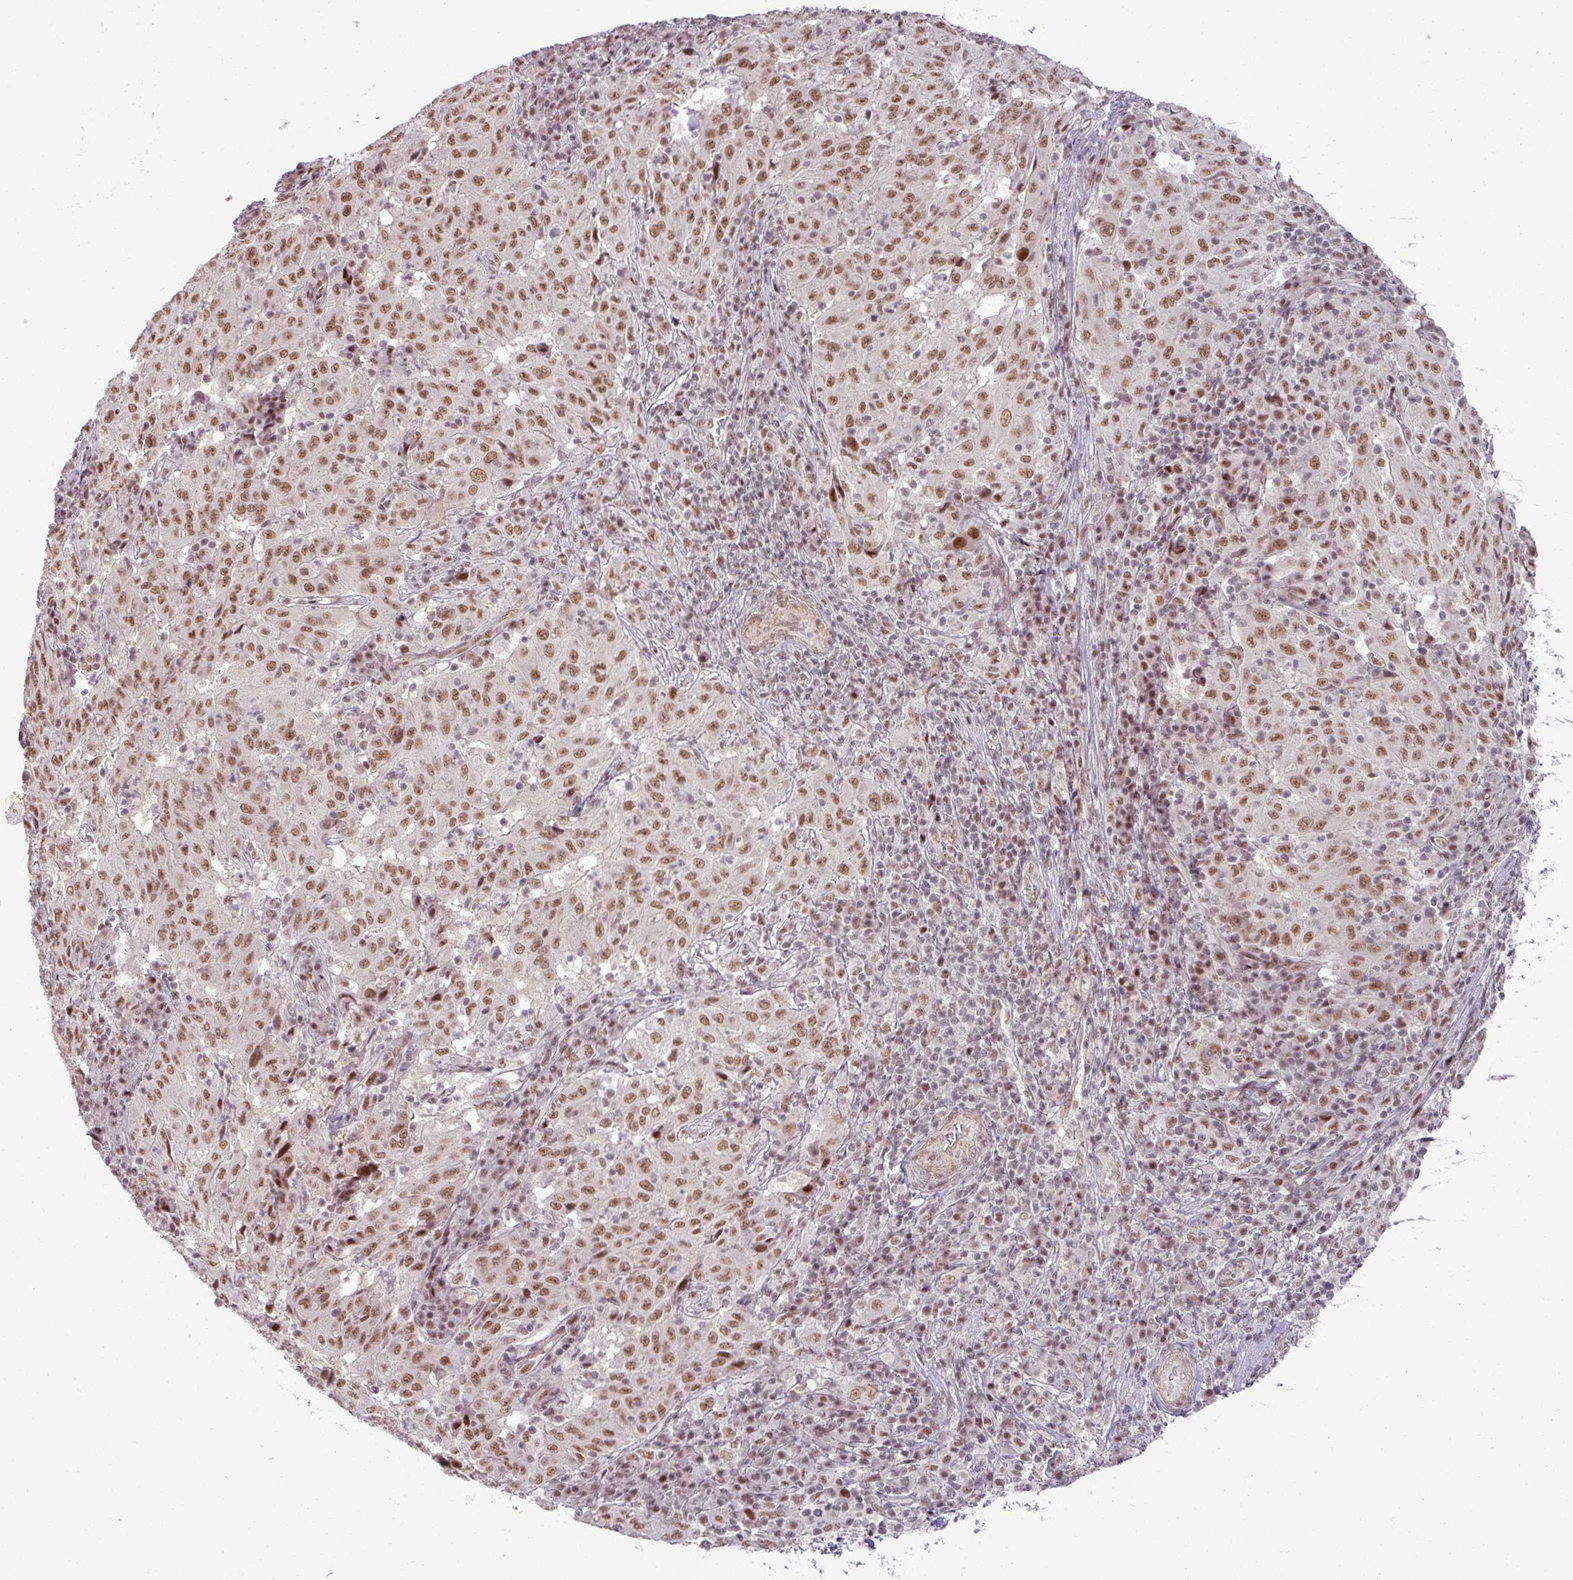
{"staining": {"intensity": "moderate", "quantity": ">75%", "location": "nuclear"}, "tissue": "pancreatic cancer", "cell_type": "Tumor cells", "image_type": "cancer", "snomed": [{"axis": "morphology", "description": "Adenocarcinoma, NOS"}, {"axis": "topography", "description": "Pancreas"}], "caption": "Tumor cells reveal moderate nuclear positivity in about >75% of cells in pancreatic cancer (adenocarcinoma). The staining was performed using DAB, with brown indicating positive protein expression. Nuclei are stained blue with hematoxylin.", "gene": "PTPN20", "patient": {"sex": "male", "age": 63}}